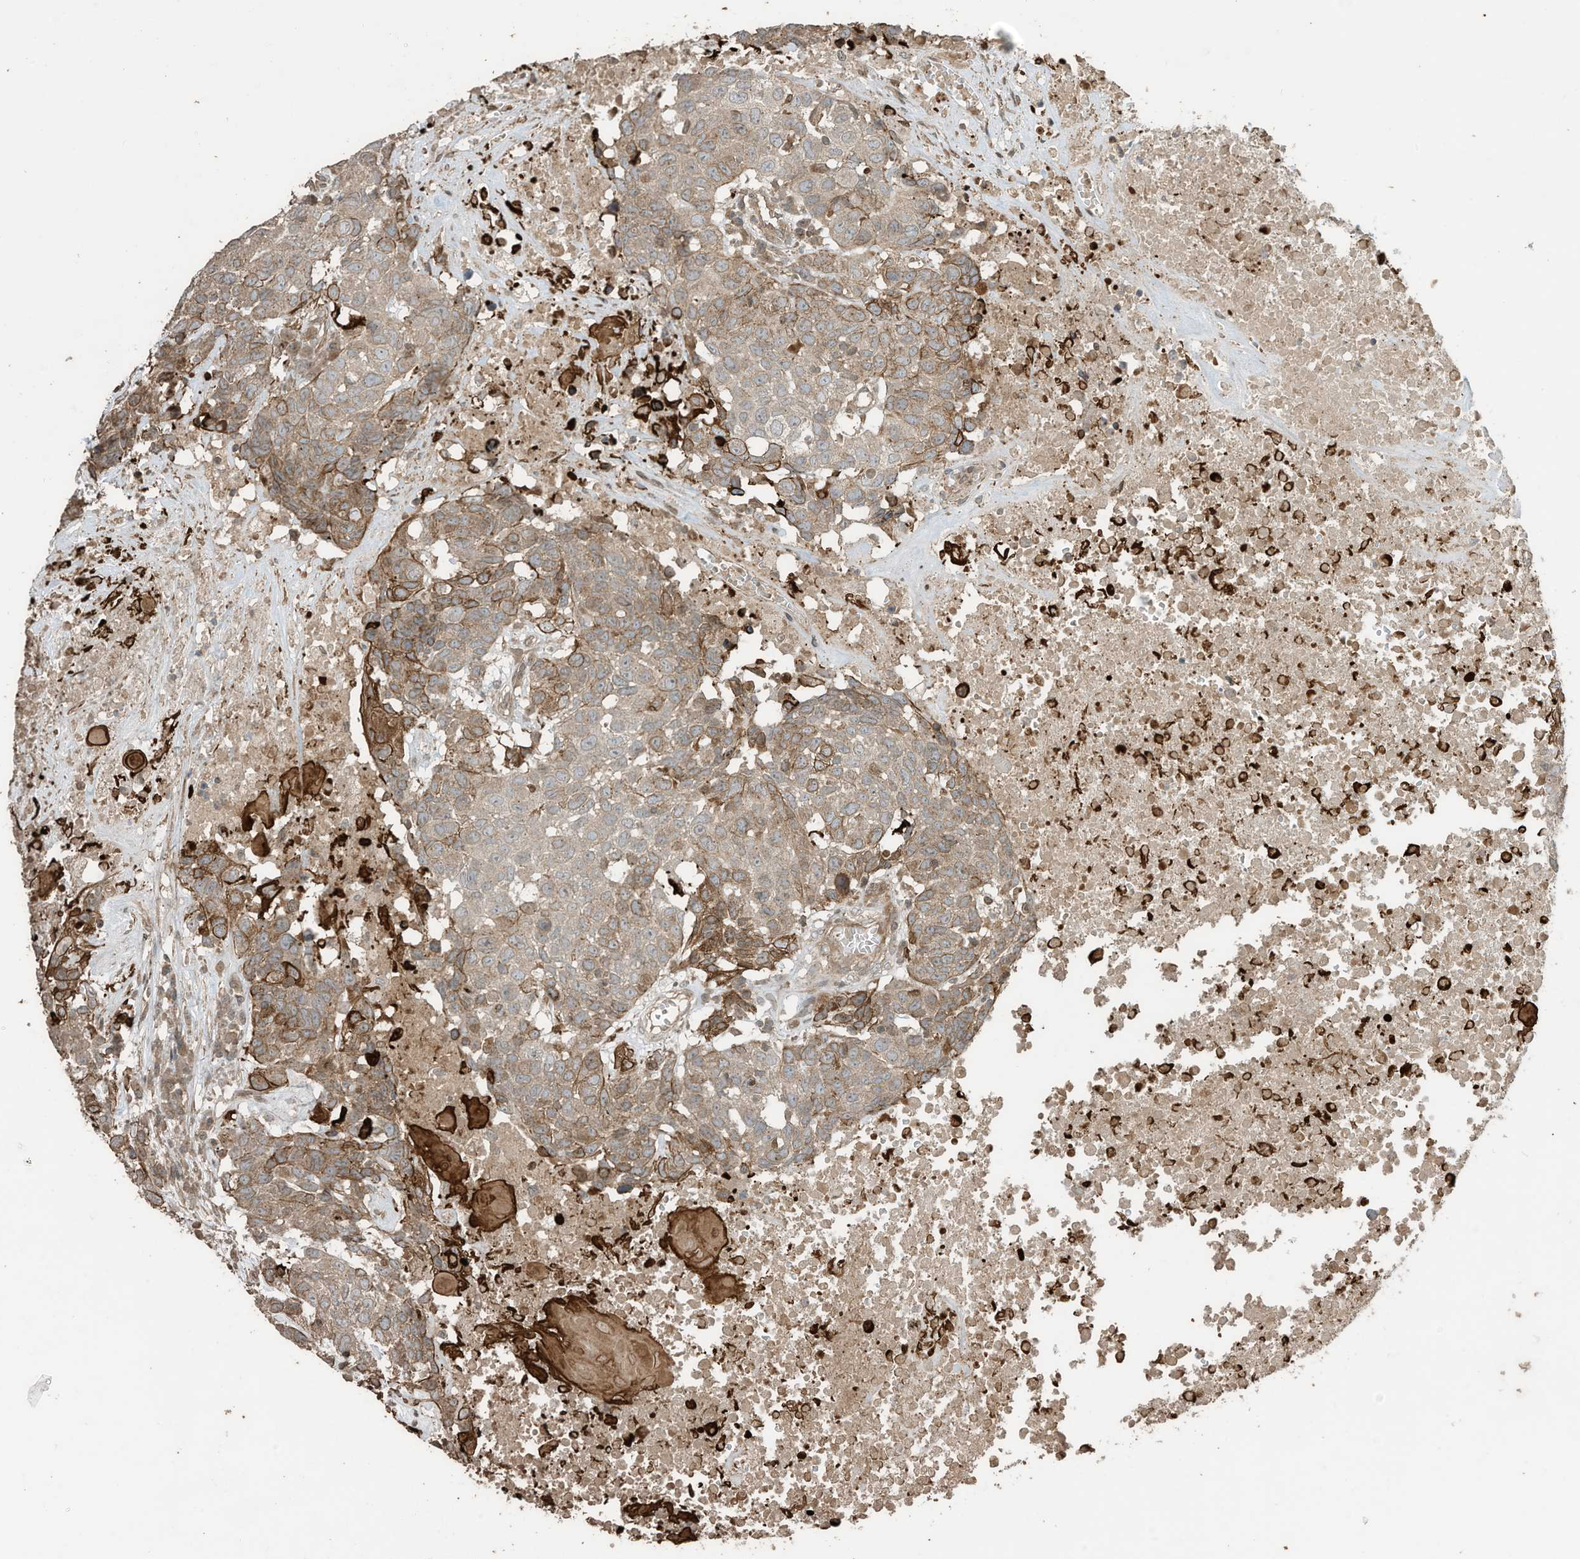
{"staining": {"intensity": "moderate", "quantity": ">75%", "location": "cytoplasmic/membranous"}, "tissue": "head and neck cancer", "cell_type": "Tumor cells", "image_type": "cancer", "snomed": [{"axis": "morphology", "description": "Squamous cell carcinoma, NOS"}, {"axis": "topography", "description": "Head-Neck"}], "caption": "Protein staining demonstrates moderate cytoplasmic/membranous expression in approximately >75% of tumor cells in head and neck squamous cell carcinoma. (Stains: DAB (3,3'-diaminobenzidine) in brown, nuclei in blue, Microscopy: brightfield microscopy at high magnification).", "gene": "ZNF653", "patient": {"sex": "male", "age": 66}}